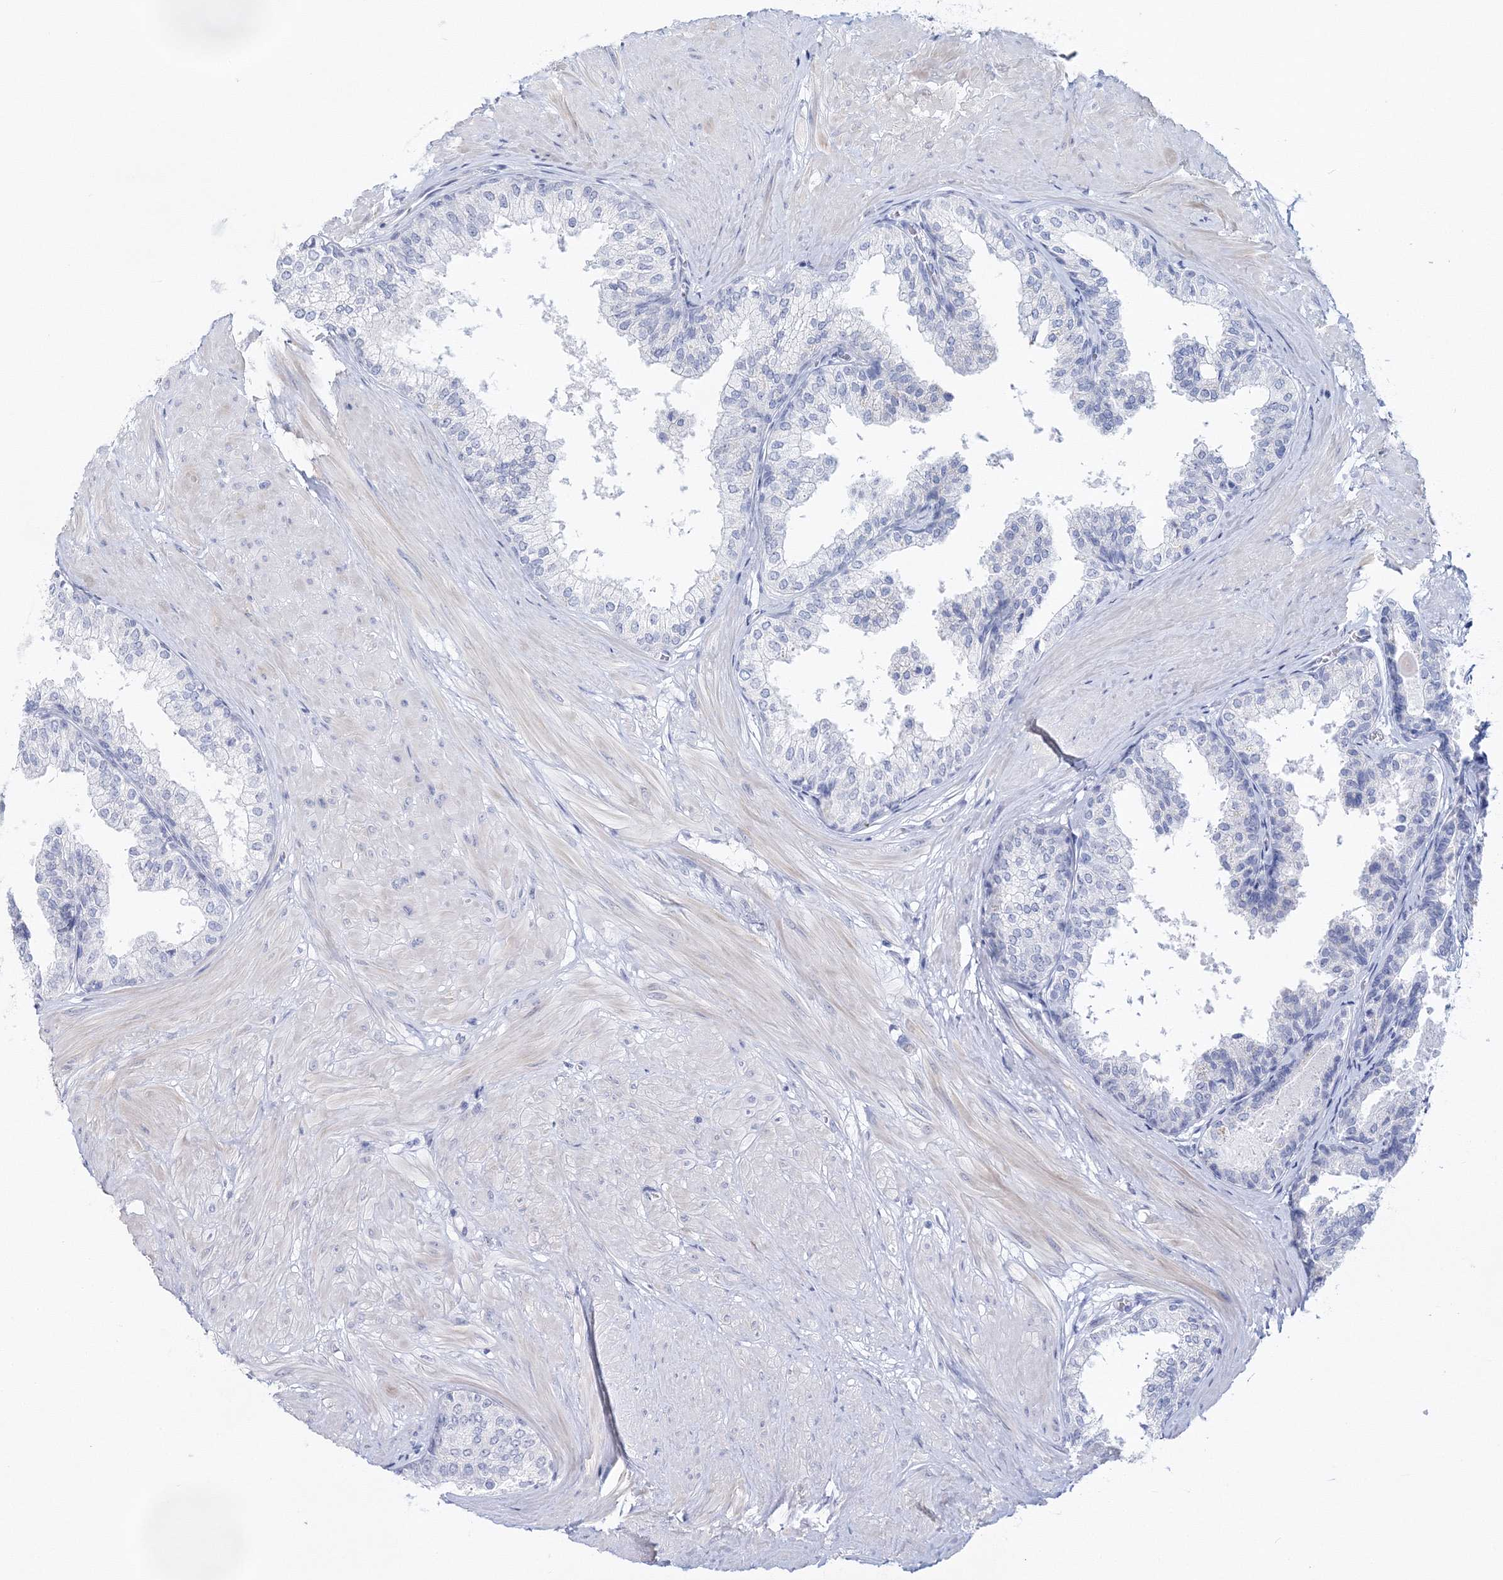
{"staining": {"intensity": "negative", "quantity": "none", "location": "none"}, "tissue": "prostate", "cell_type": "Glandular cells", "image_type": "normal", "snomed": [{"axis": "morphology", "description": "Normal tissue, NOS"}, {"axis": "topography", "description": "Prostate"}], "caption": "IHC image of unremarkable prostate stained for a protein (brown), which reveals no expression in glandular cells. (Stains: DAB (3,3'-diaminobenzidine) immunohistochemistry with hematoxylin counter stain, Microscopy: brightfield microscopy at high magnification).", "gene": "MYOZ2", "patient": {"sex": "male", "age": 48}}